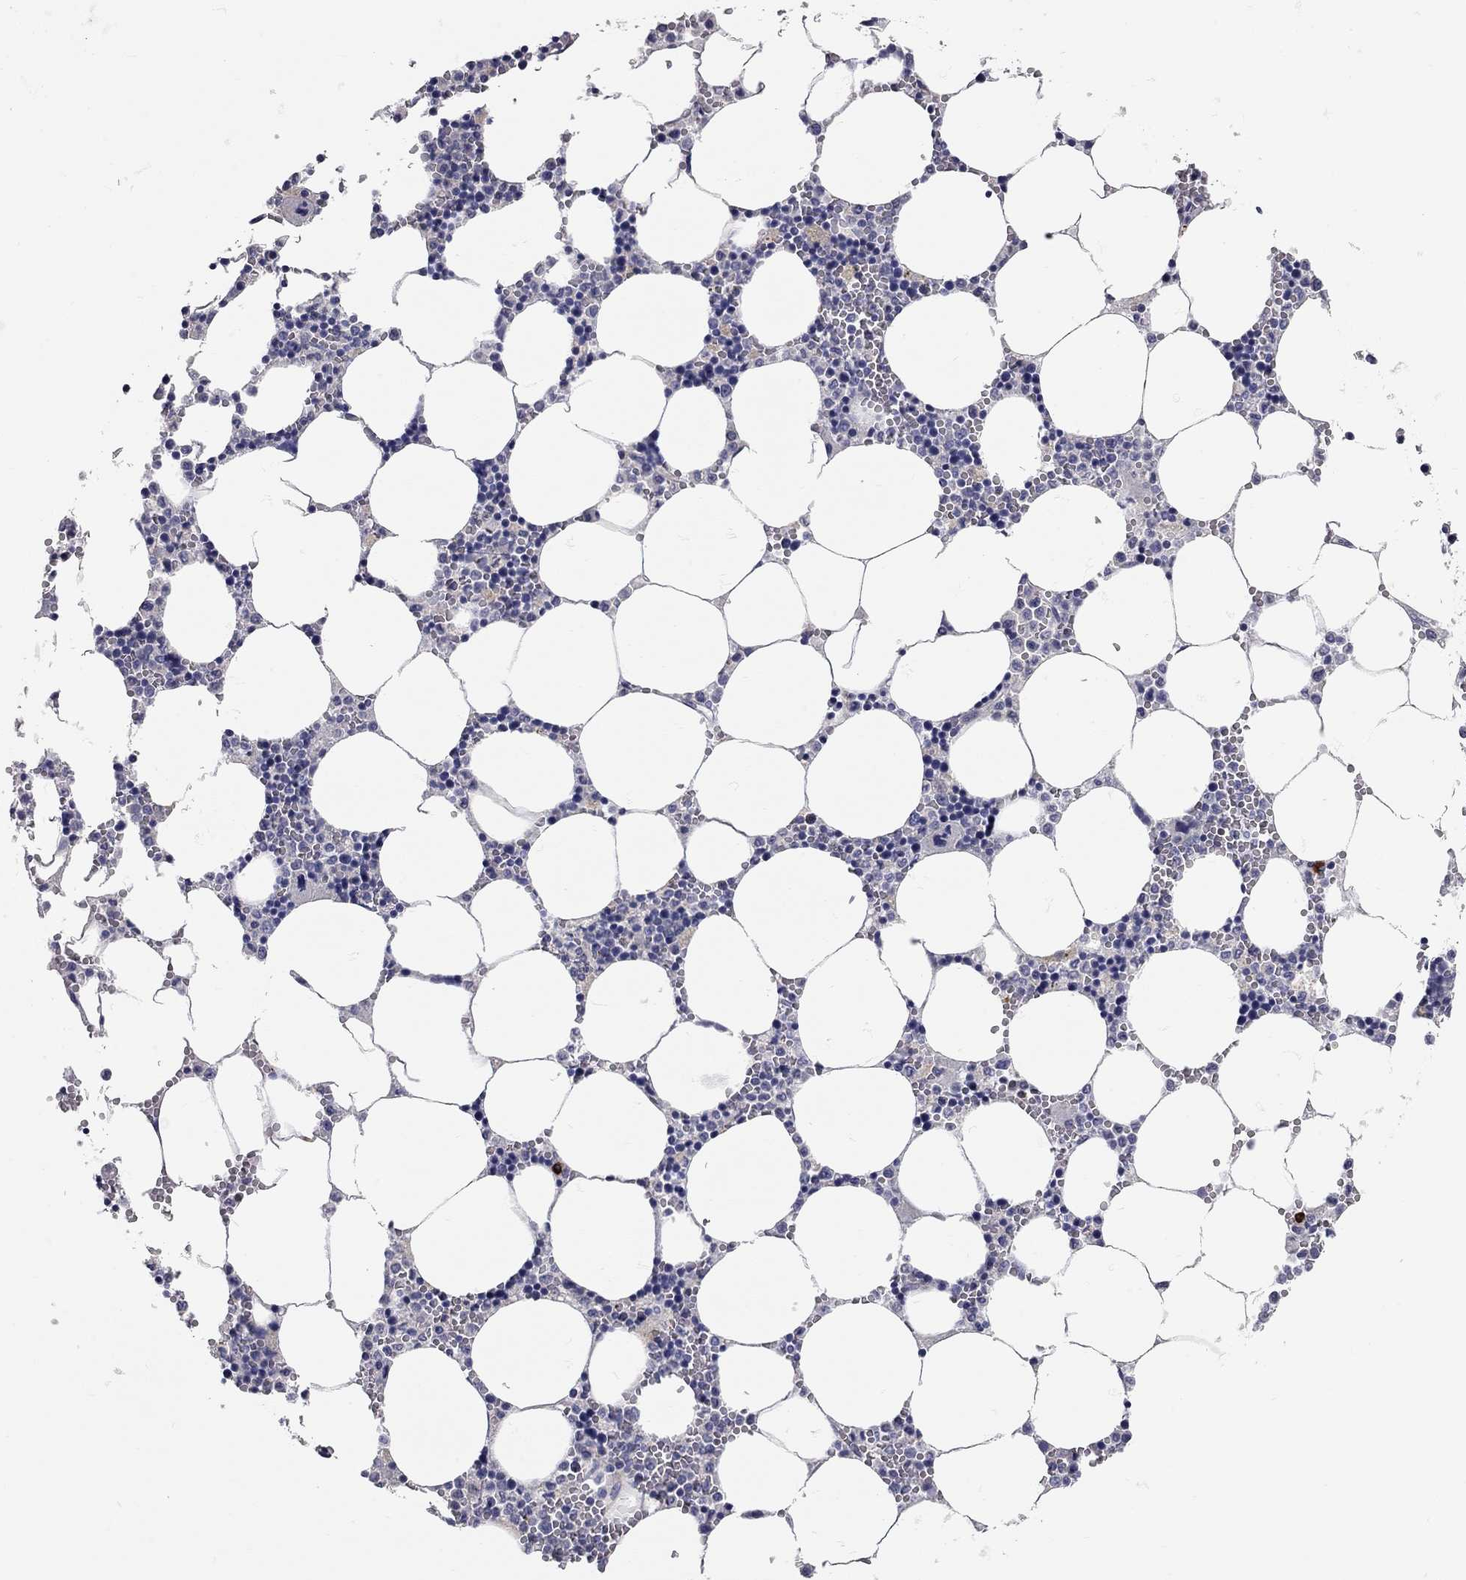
{"staining": {"intensity": "negative", "quantity": "none", "location": "none"}, "tissue": "bone marrow", "cell_type": "Hematopoietic cells", "image_type": "normal", "snomed": [{"axis": "morphology", "description": "Normal tissue, NOS"}, {"axis": "topography", "description": "Bone marrow"}], "caption": "This is an immunohistochemistry (IHC) photomicrograph of unremarkable human bone marrow. There is no positivity in hematopoietic cells.", "gene": "C10orf90", "patient": {"sex": "female", "age": 64}}